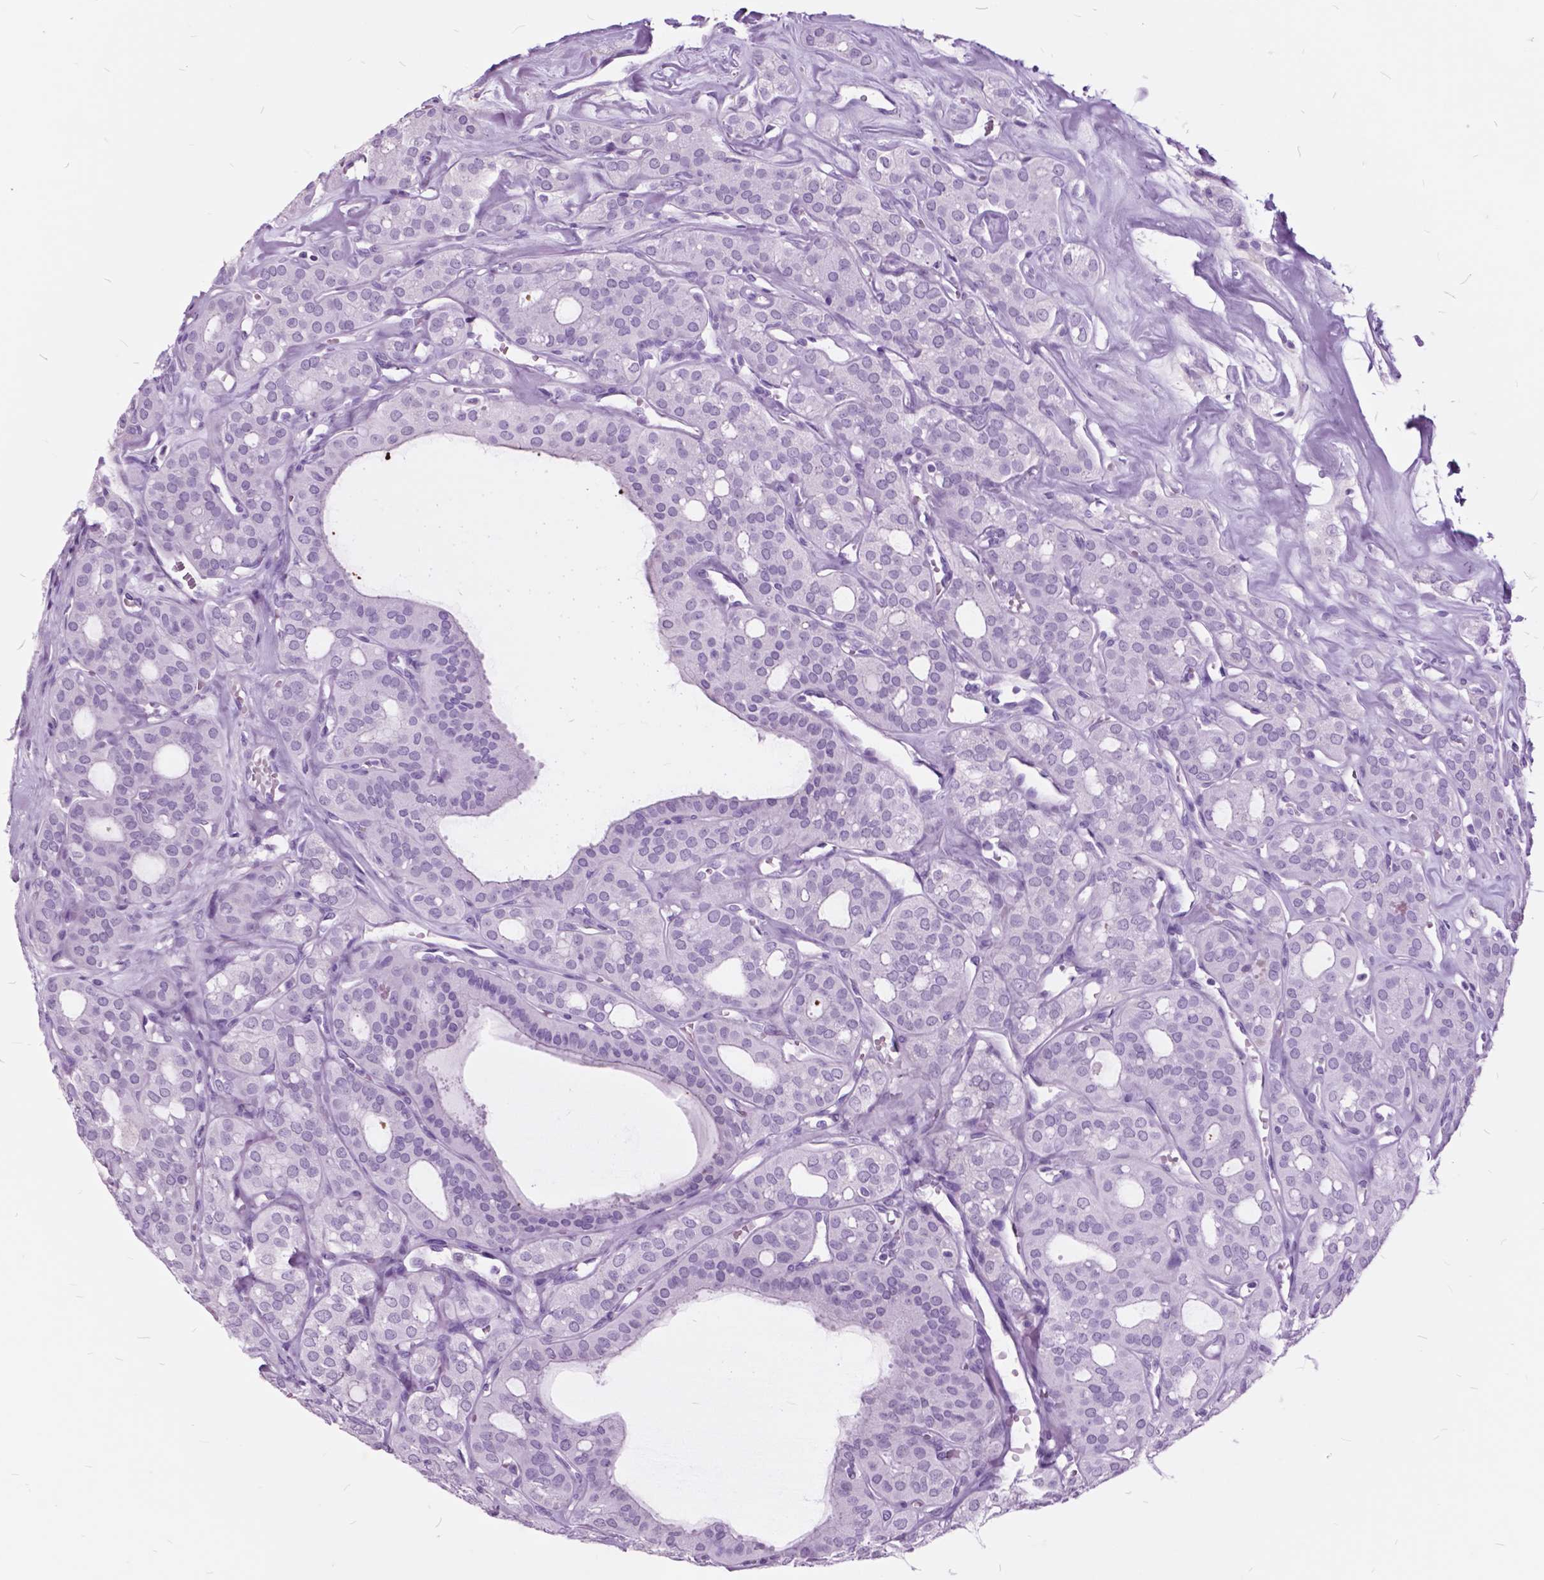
{"staining": {"intensity": "negative", "quantity": "none", "location": "none"}, "tissue": "thyroid cancer", "cell_type": "Tumor cells", "image_type": "cancer", "snomed": [{"axis": "morphology", "description": "Follicular adenoma carcinoma, NOS"}, {"axis": "topography", "description": "Thyroid gland"}], "caption": "The histopathology image exhibits no staining of tumor cells in thyroid cancer (follicular adenoma carcinoma). (Stains: DAB (3,3'-diaminobenzidine) immunohistochemistry with hematoxylin counter stain, Microscopy: brightfield microscopy at high magnification).", "gene": "GDF9", "patient": {"sex": "male", "age": 75}}